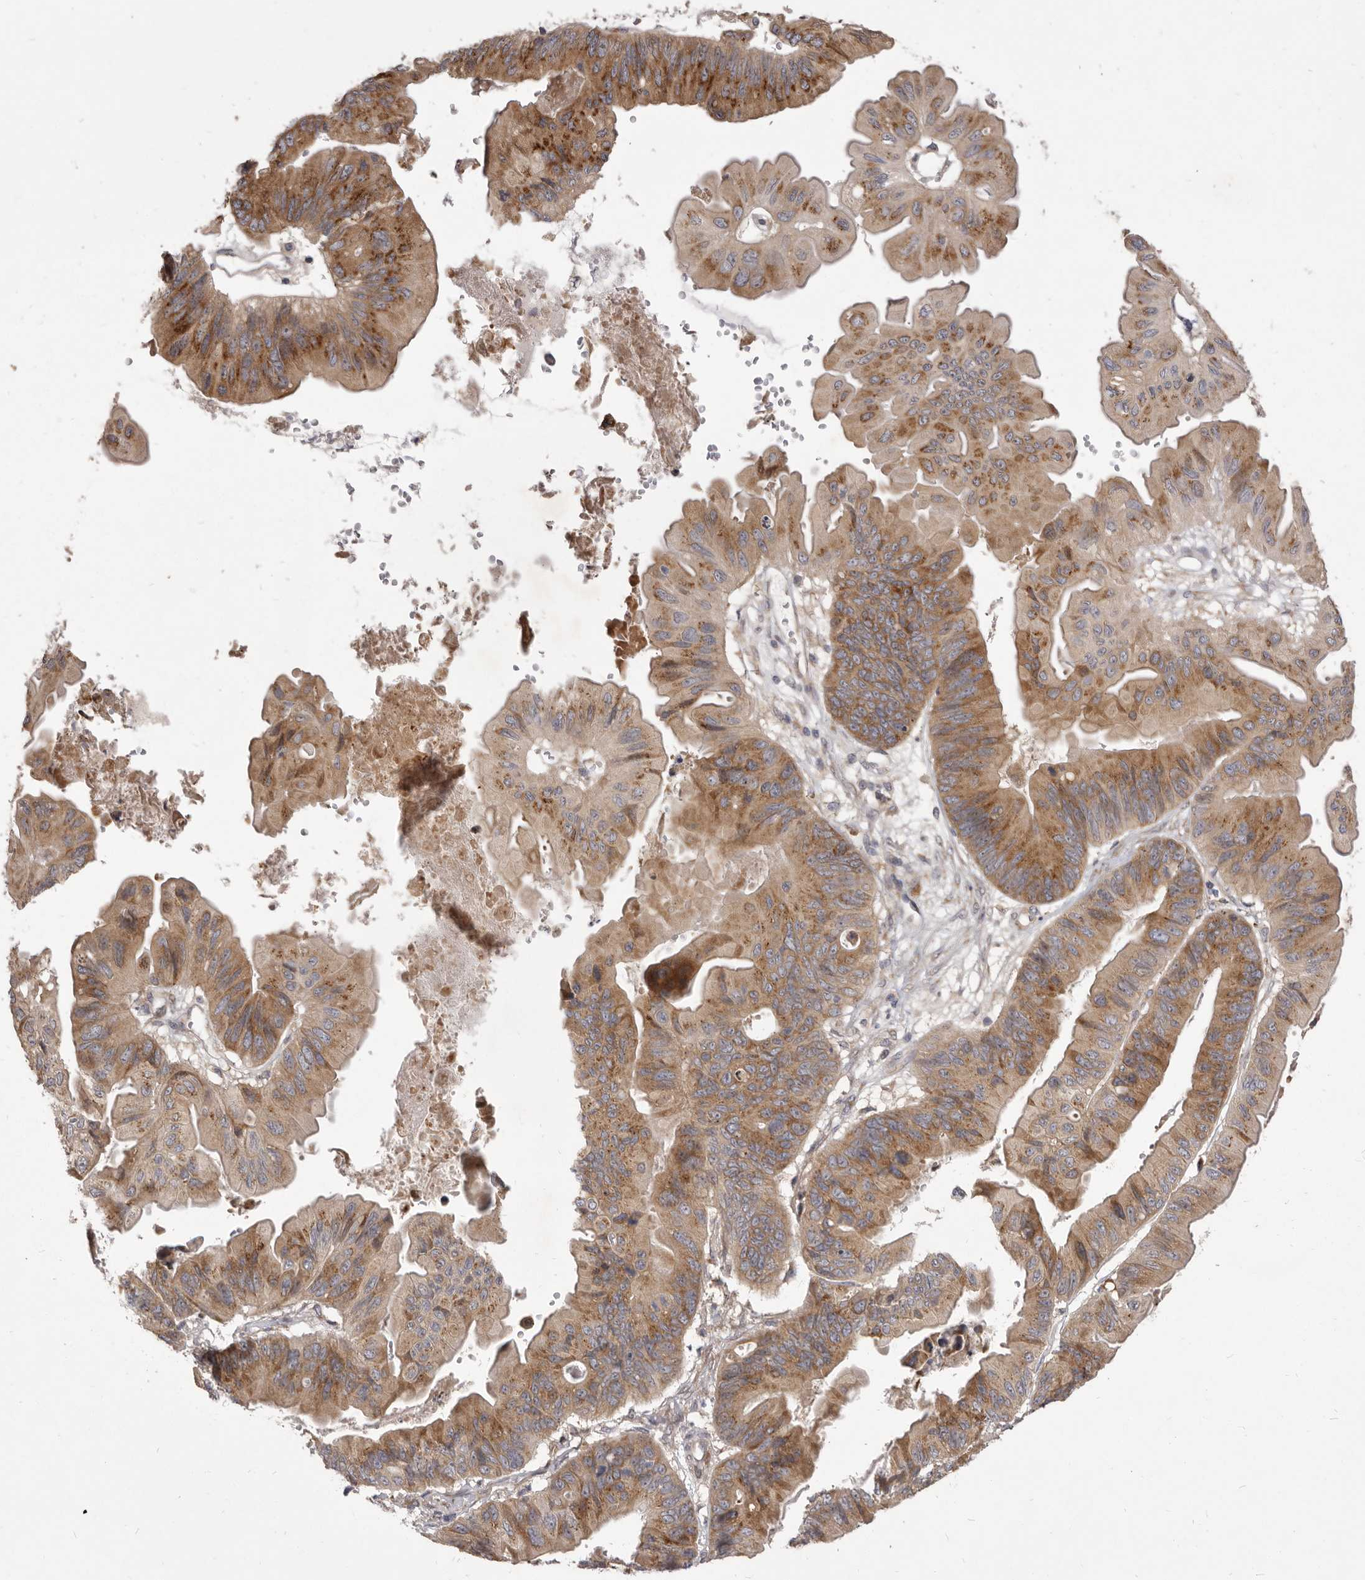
{"staining": {"intensity": "moderate", "quantity": ">75%", "location": "cytoplasmic/membranous"}, "tissue": "ovarian cancer", "cell_type": "Tumor cells", "image_type": "cancer", "snomed": [{"axis": "morphology", "description": "Cystadenocarcinoma, mucinous, NOS"}, {"axis": "topography", "description": "Ovary"}], "caption": "This micrograph exhibits mucinous cystadenocarcinoma (ovarian) stained with immunohistochemistry (IHC) to label a protein in brown. The cytoplasmic/membranous of tumor cells show moderate positivity for the protein. Nuclei are counter-stained blue.", "gene": "TBC1D8B", "patient": {"sex": "female", "age": 61}}